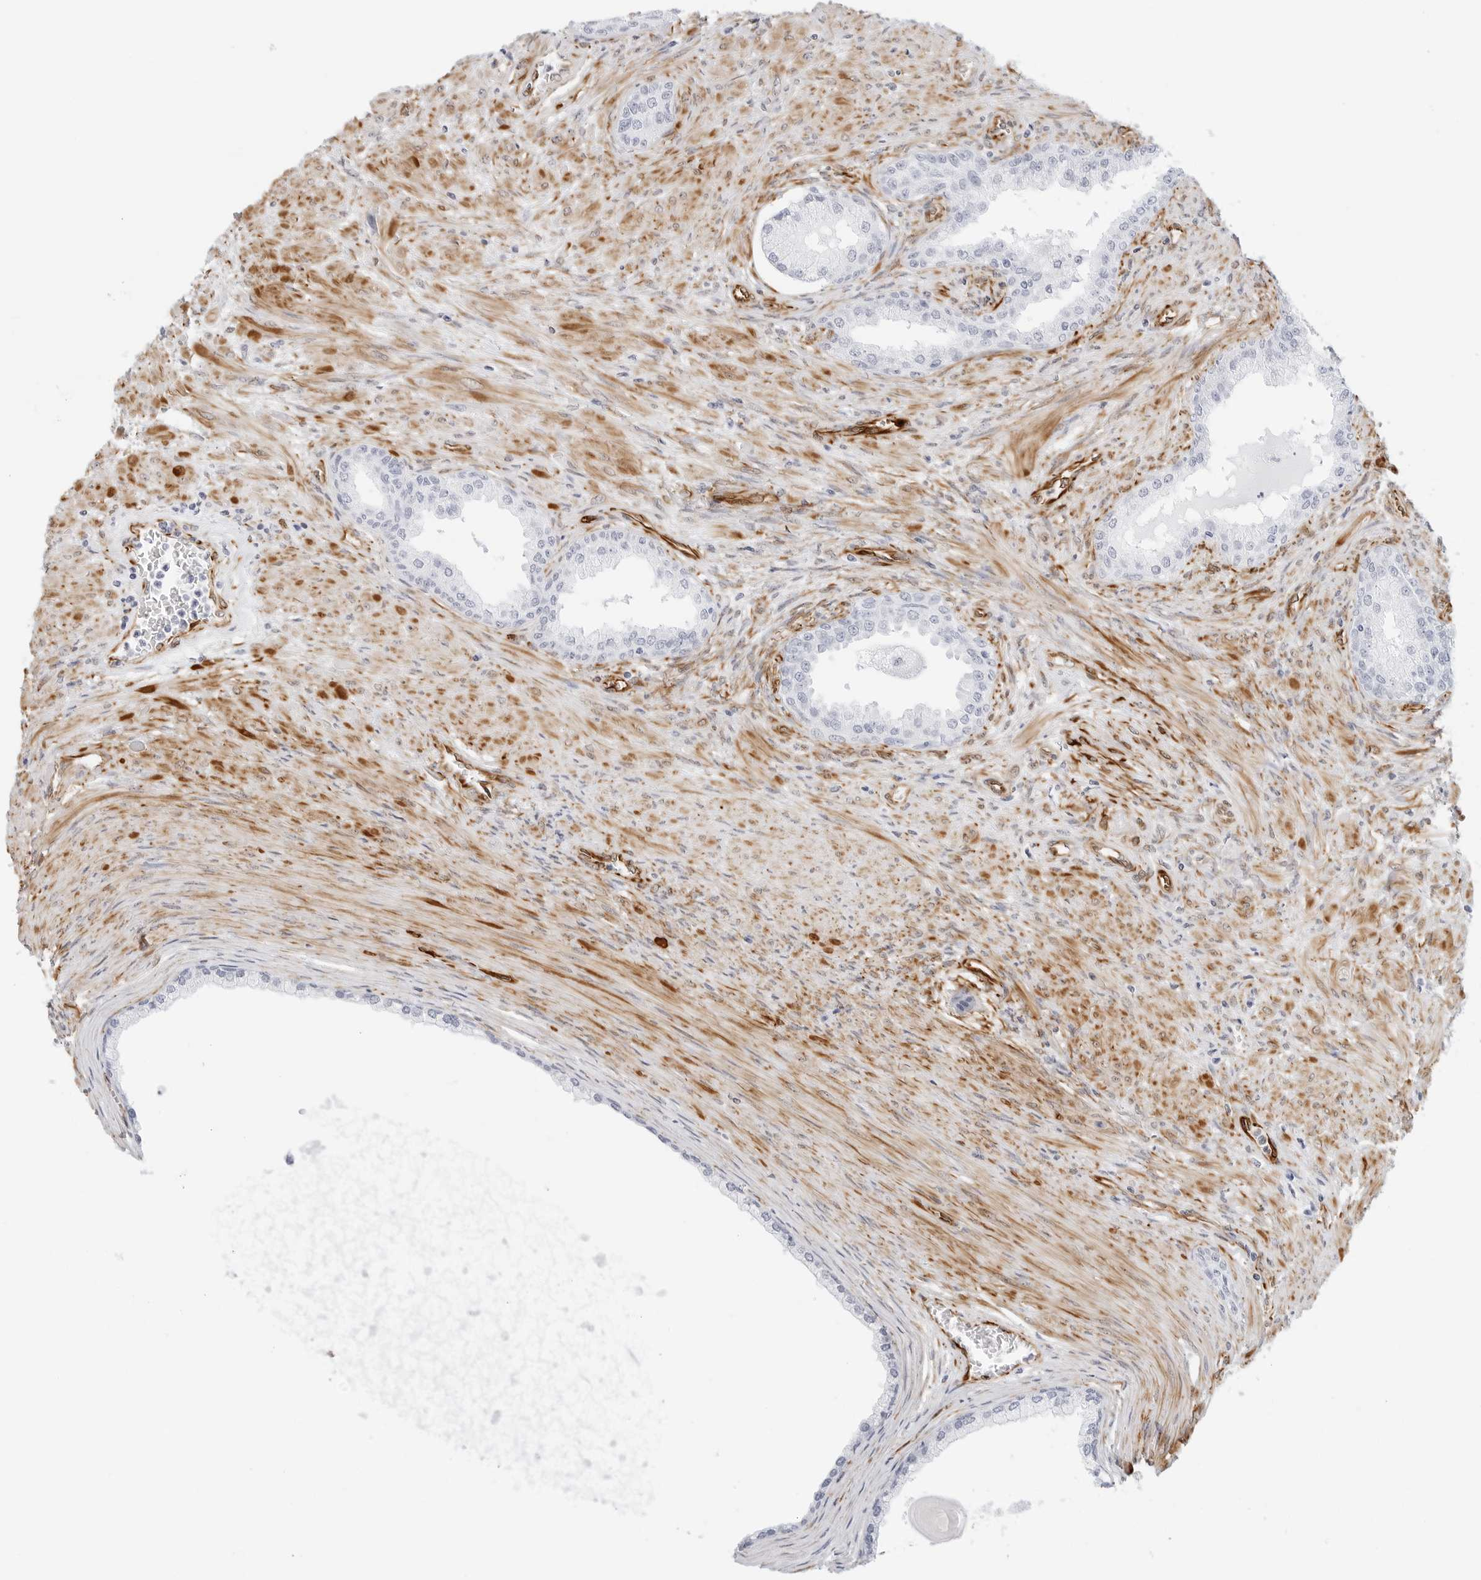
{"staining": {"intensity": "negative", "quantity": "none", "location": "none"}, "tissue": "prostate cancer", "cell_type": "Tumor cells", "image_type": "cancer", "snomed": [{"axis": "morphology", "description": "Normal tissue, NOS"}, {"axis": "morphology", "description": "Adenocarcinoma, Low grade"}, {"axis": "topography", "description": "Prostate"}, {"axis": "topography", "description": "Peripheral nerve tissue"}], "caption": "Immunohistochemistry micrograph of neoplastic tissue: prostate adenocarcinoma (low-grade) stained with DAB (3,3'-diaminobenzidine) demonstrates no significant protein positivity in tumor cells. Brightfield microscopy of immunohistochemistry stained with DAB (brown) and hematoxylin (blue), captured at high magnification.", "gene": "NES", "patient": {"sex": "male", "age": 71}}